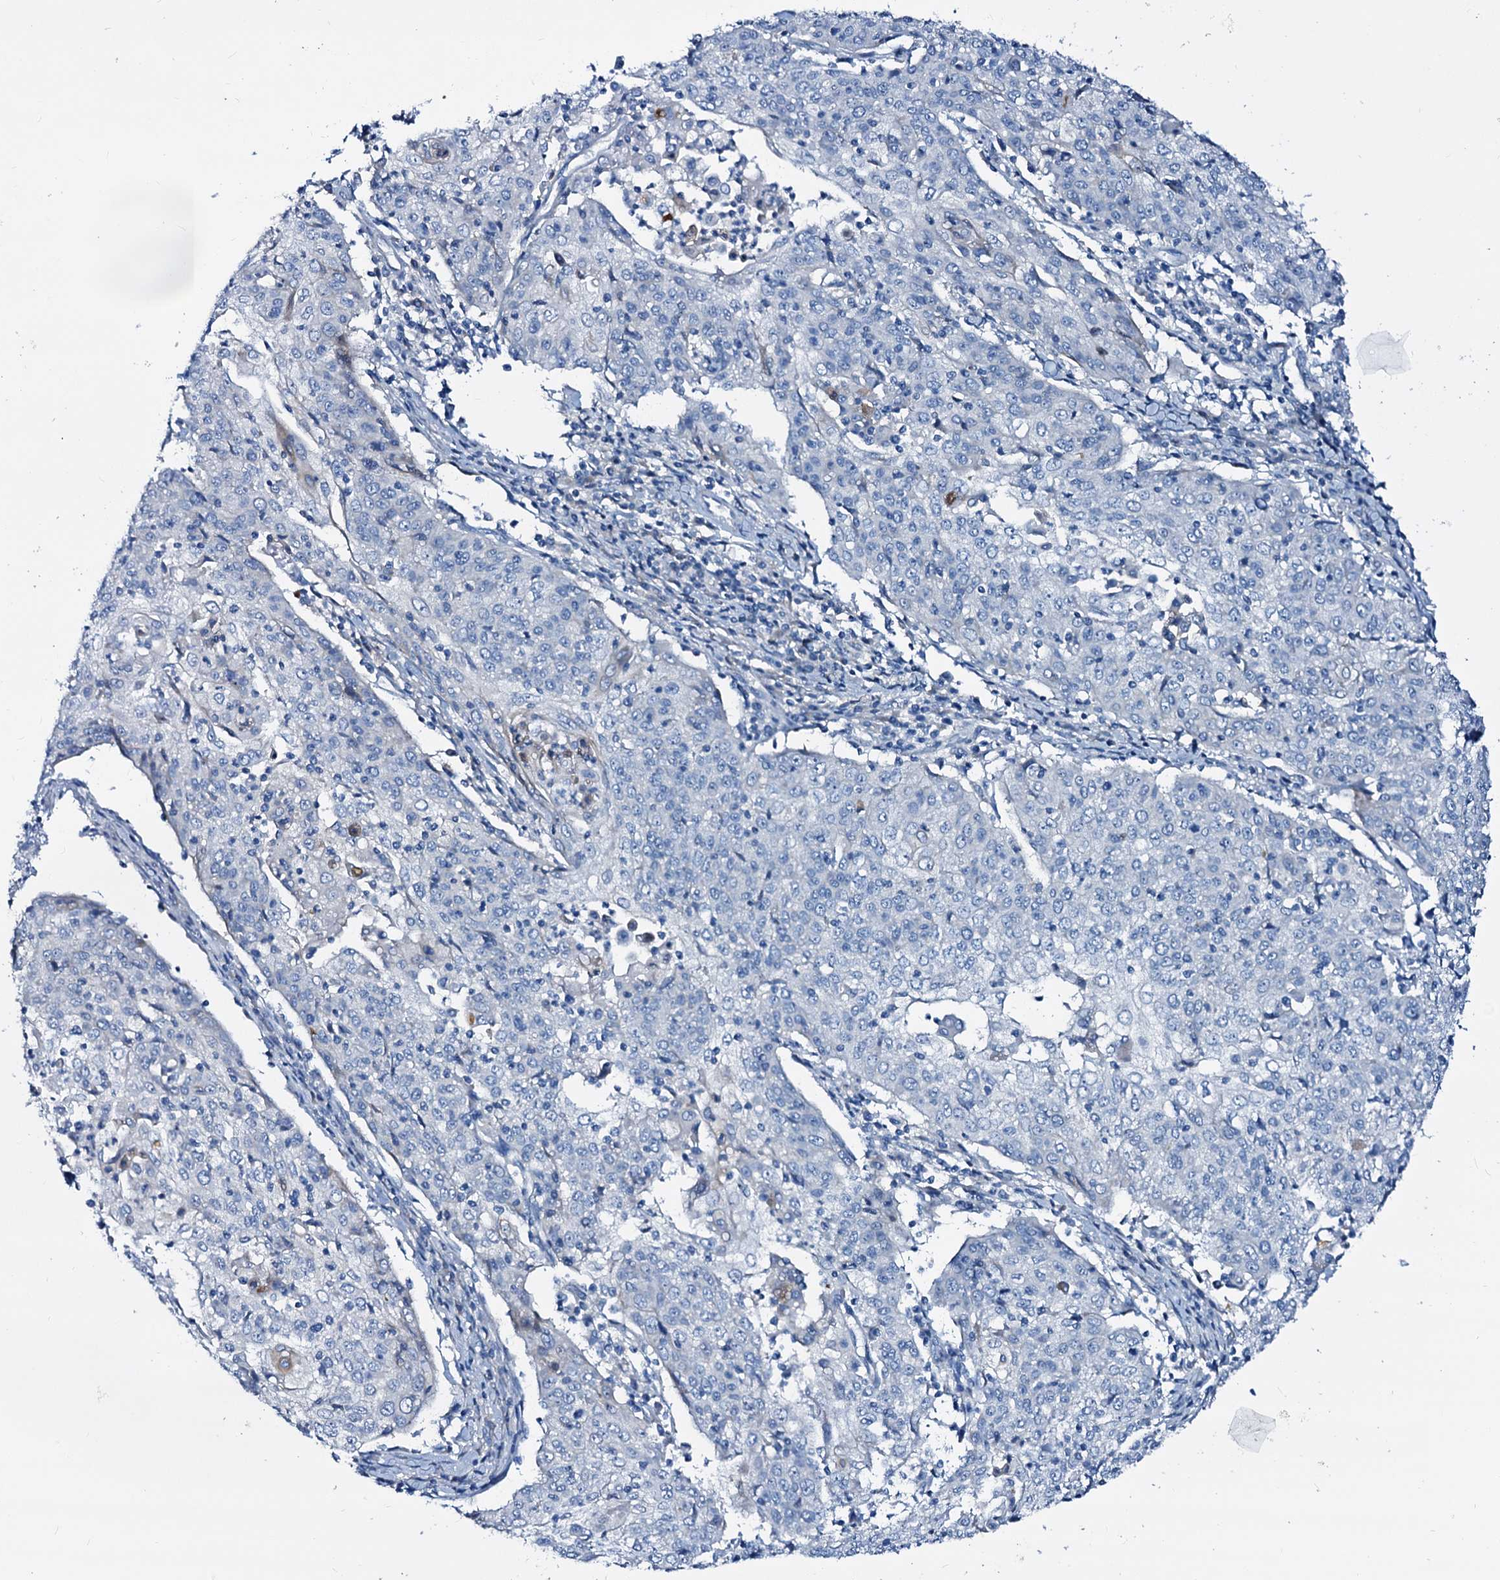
{"staining": {"intensity": "negative", "quantity": "none", "location": "none"}, "tissue": "cervical cancer", "cell_type": "Tumor cells", "image_type": "cancer", "snomed": [{"axis": "morphology", "description": "Squamous cell carcinoma, NOS"}, {"axis": "topography", "description": "Cervix"}], "caption": "DAB immunohistochemical staining of human squamous cell carcinoma (cervical) reveals no significant expression in tumor cells.", "gene": "DYDC2", "patient": {"sex": "female", "age": 48}}